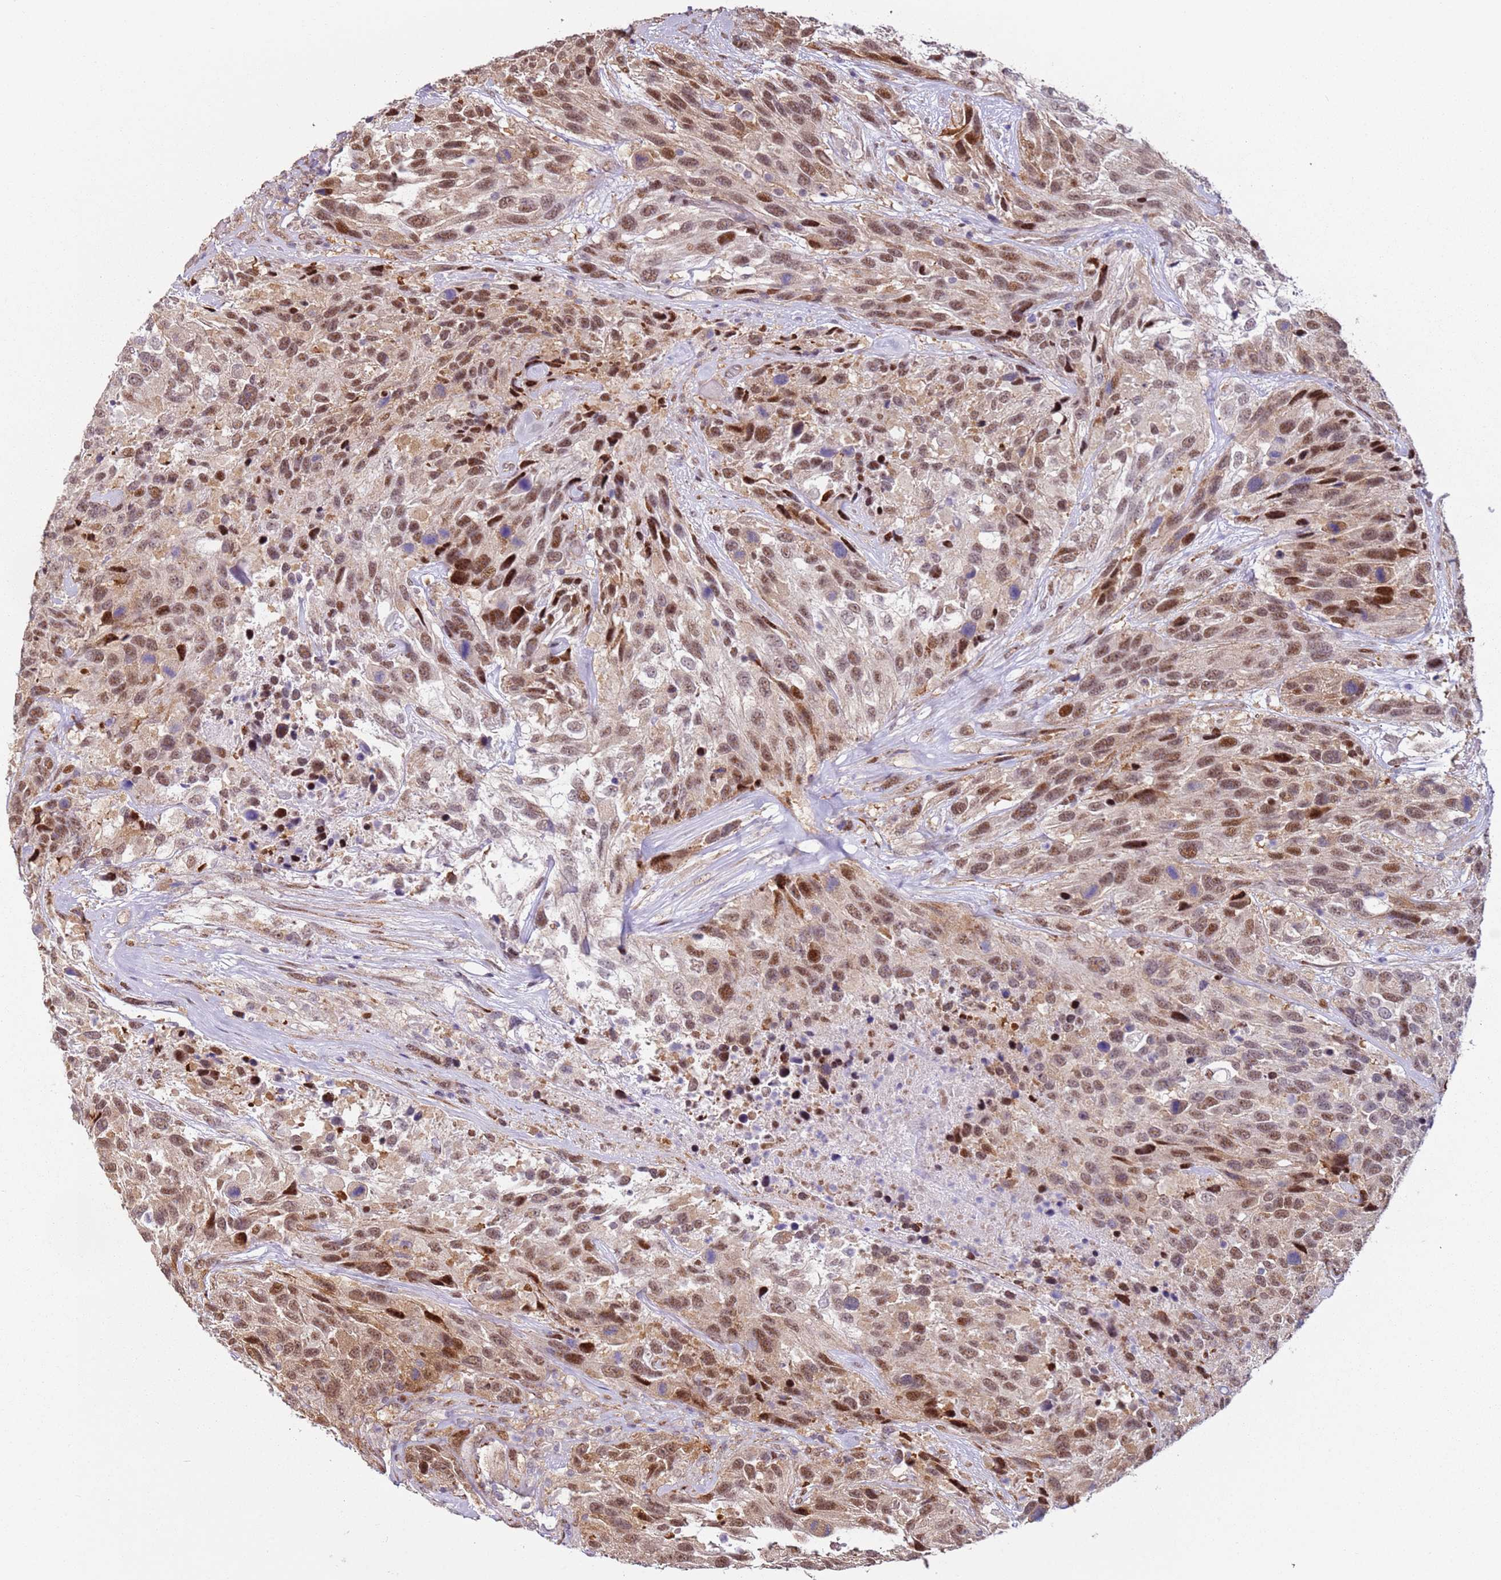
{"staining": {"intensity": "moderate", "quantity": ">75%", "location": "nuclear"}, "tissue": "urothelial cancer", "cell_type": "Tumor cells", "image_type": "cancer", "snomed": [{"axis": "morphology", "description": "Urothelial carcinoma, High grade"}, {"axis": "topography", "description": "Urinary bladder"}], "caption": "Immunohistochemistry (DAB) staining of human urothelial cancer reveals moderate nuclear protein staining in about >75% of tumor cells.", "gene": "PSMD4", "patient": {"sex": "female", "age": 70}}